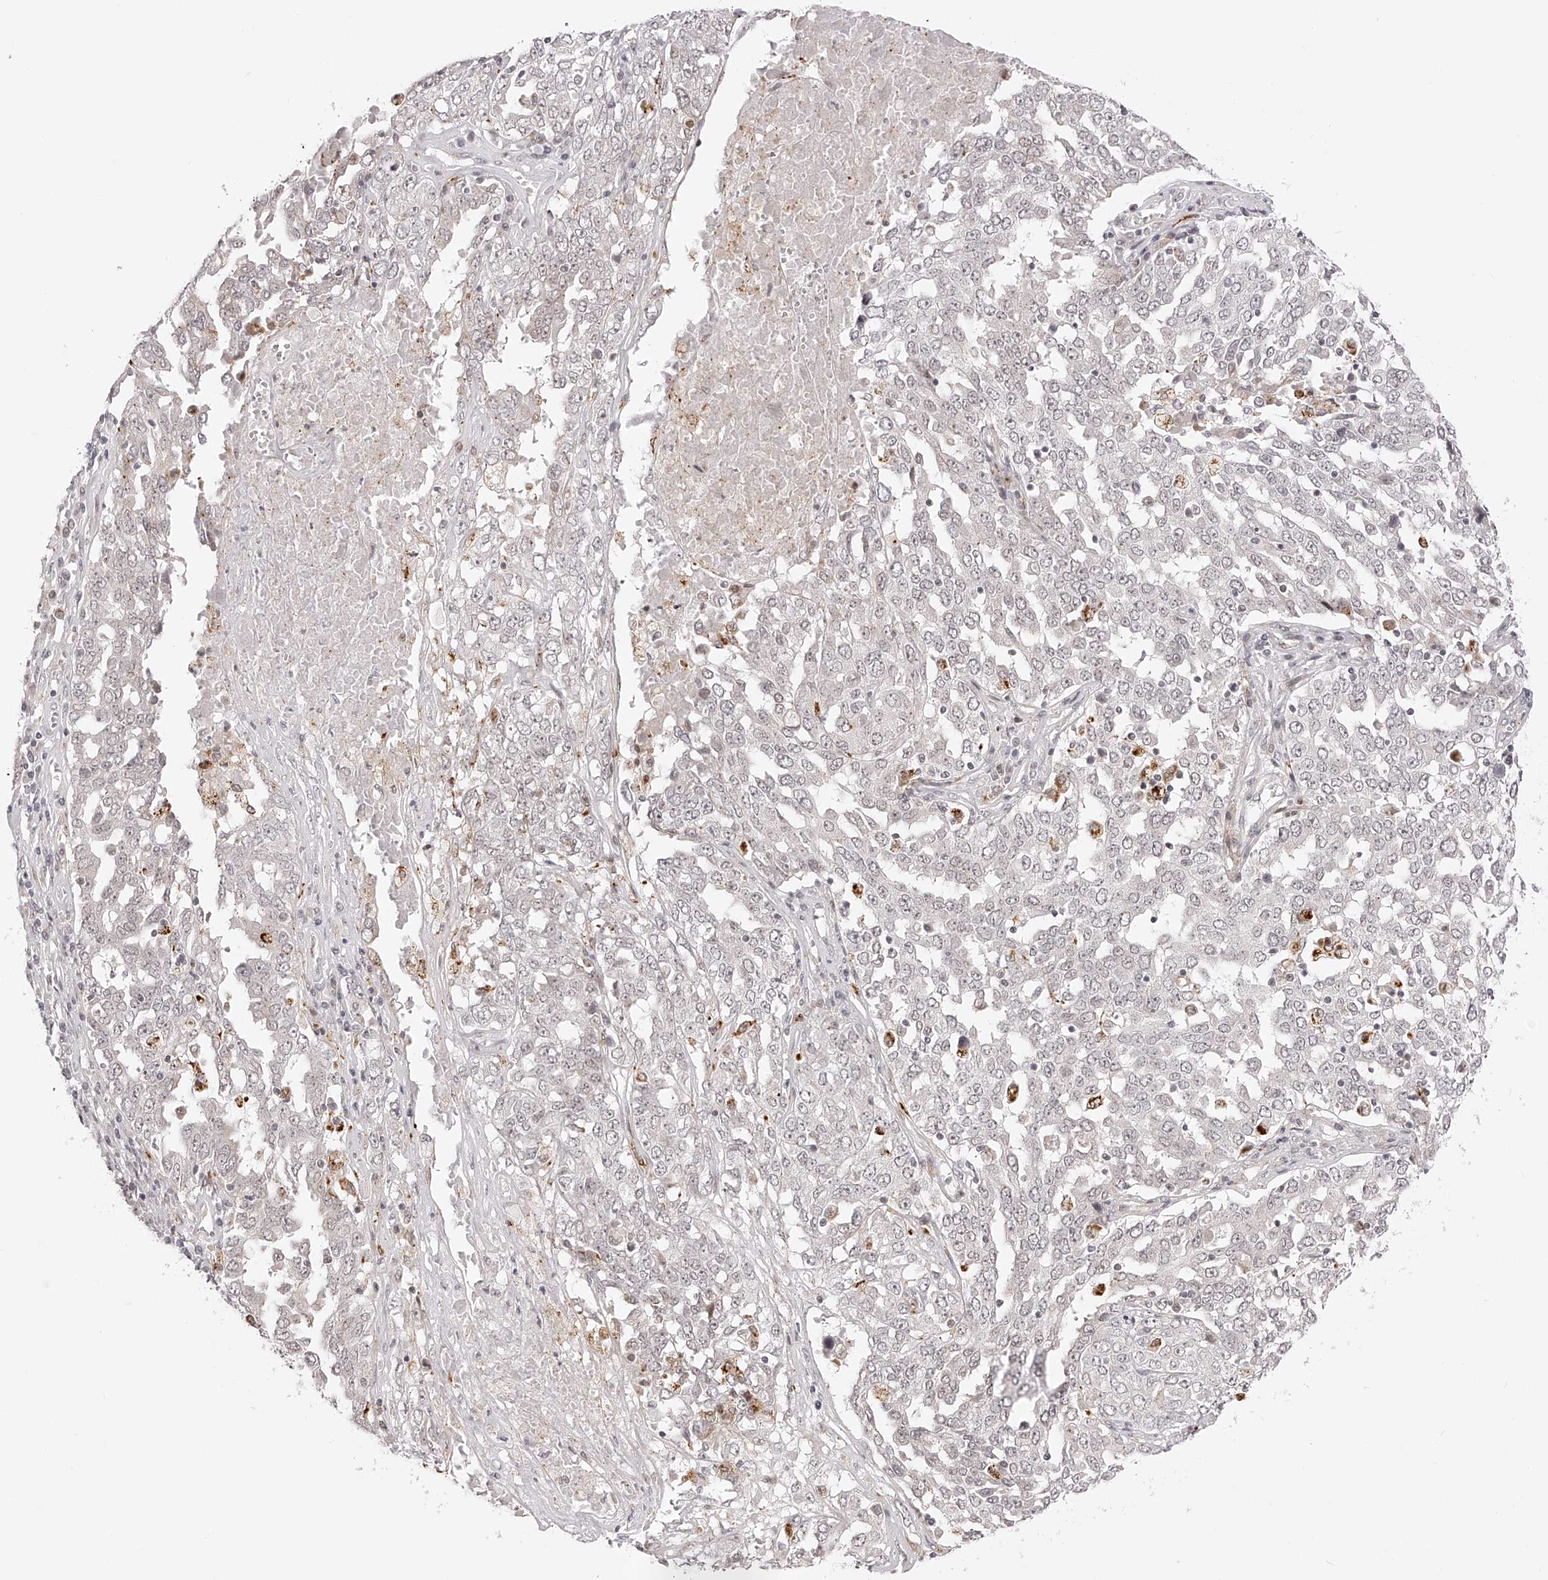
{"staining": {"intensity": "negative", "quantity": "none", "location": "none"}, "tissue": "ovarian cancer", "cell_type": "Tumor cells", "image_type": "cancer", "snomed": [{"axis": "morphology", "description": "Carcinoma, endometroid"}, {"axis": "topography", "description": "Ovary"}], "caption": "Immunohistochemical staining of human ovarian endometroid carcinoma displays no significant staining in tumor cells.", "gene": "PLEKHG1", "patient": {"sex": "female", "age": 62}}